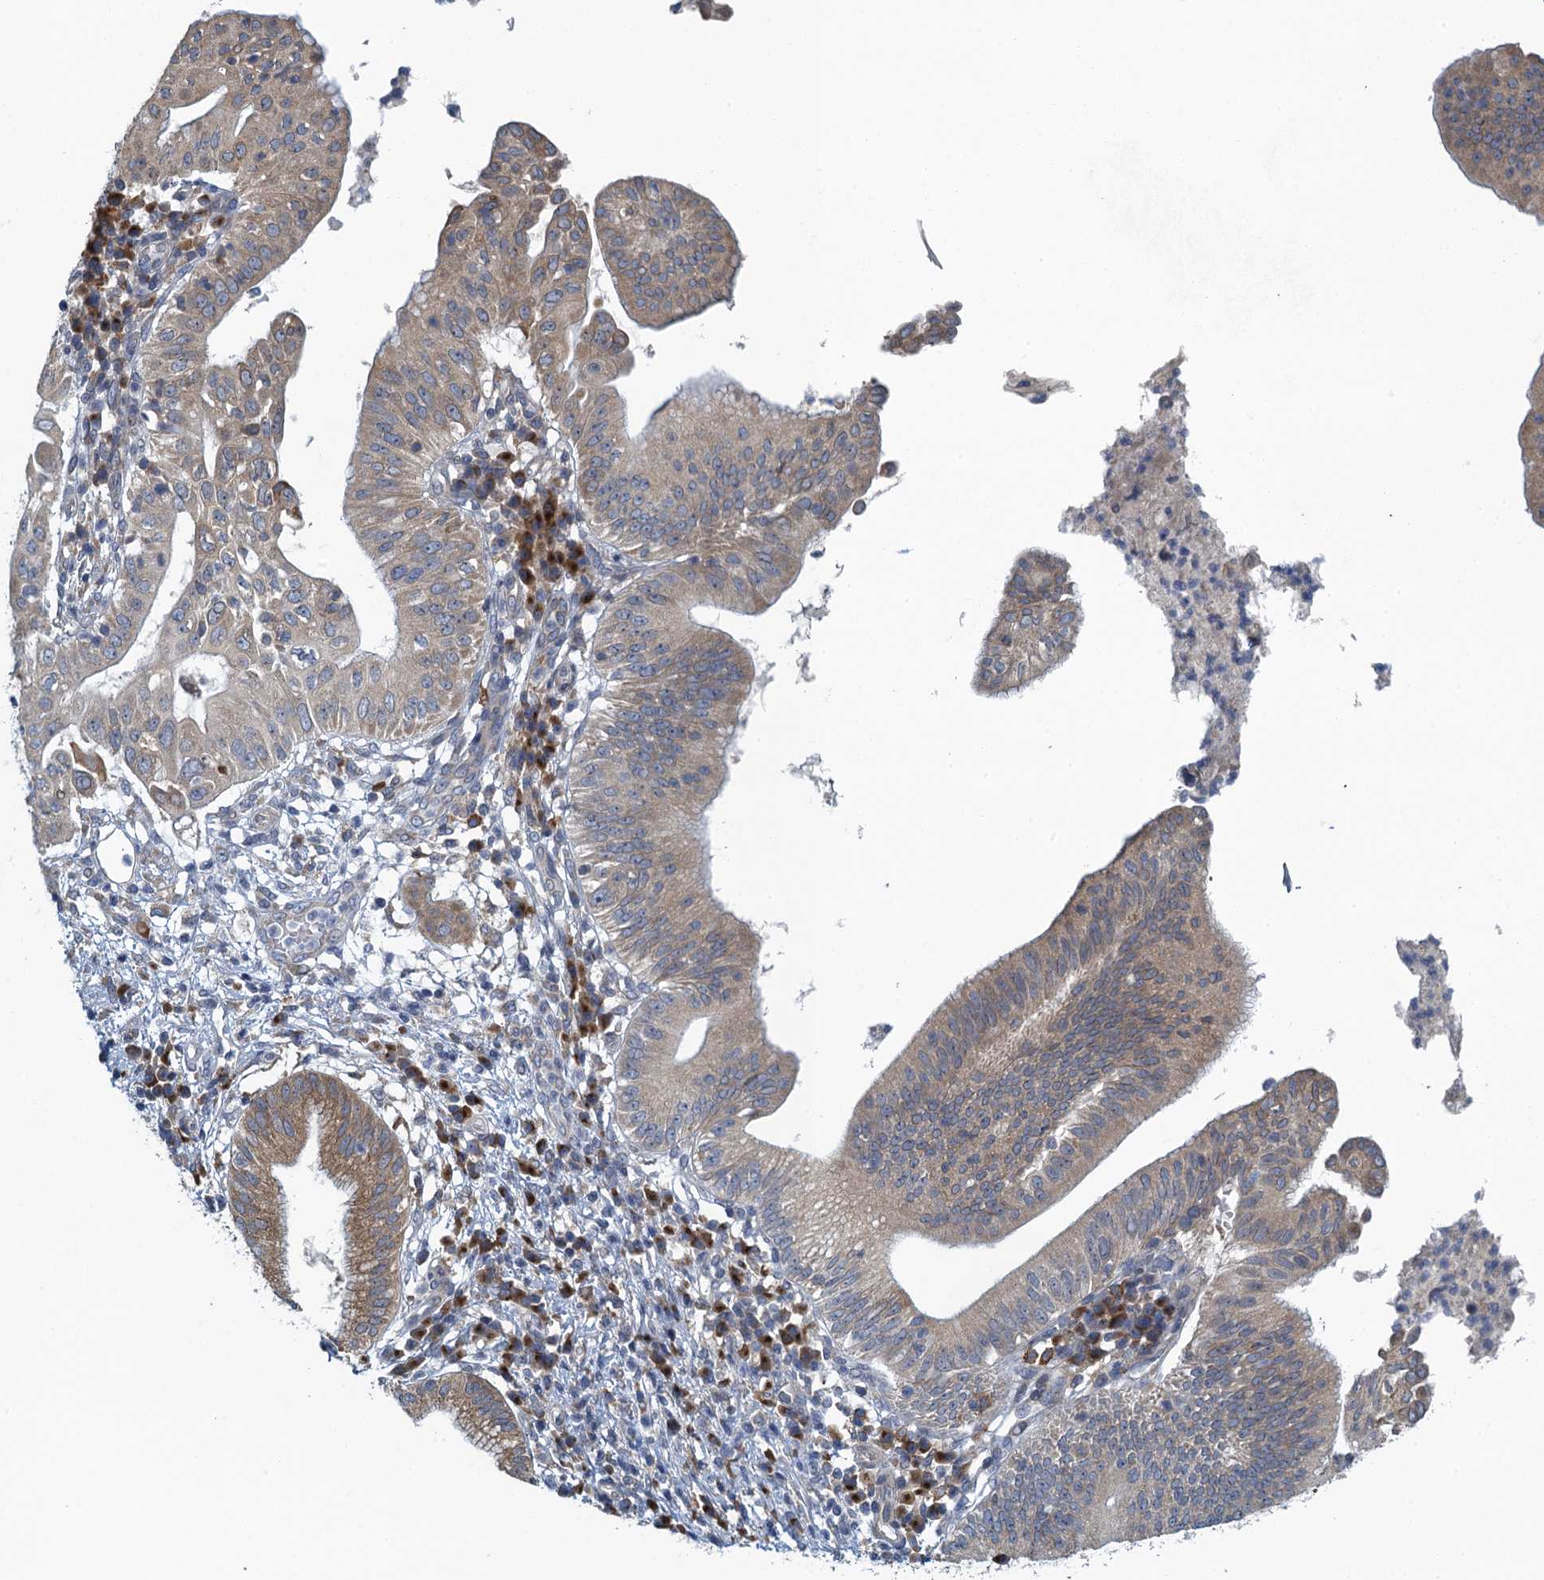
{"staining": {"intensity": "moderate", "quantity": "<25%", "location": "cytoplasmic/membranous"}, "tissue": "pancreatic cancer", "cell_type": "Tumor cells", "image_type": "cancer", "snomed": [{"axis": "morphology", "description": "Adenocarcinoma, NOS"}, {"axis": "topography", "description": "Pancreas"}], "caption": "There is low levels of moderate cytoplasmic/membranous expression in tumor cells of pancreatic cancer, as demonstrated by immunohistochemical staining (brown color).", "gene": "ALG2", "patient": {"sex": "male", "age": 68}}